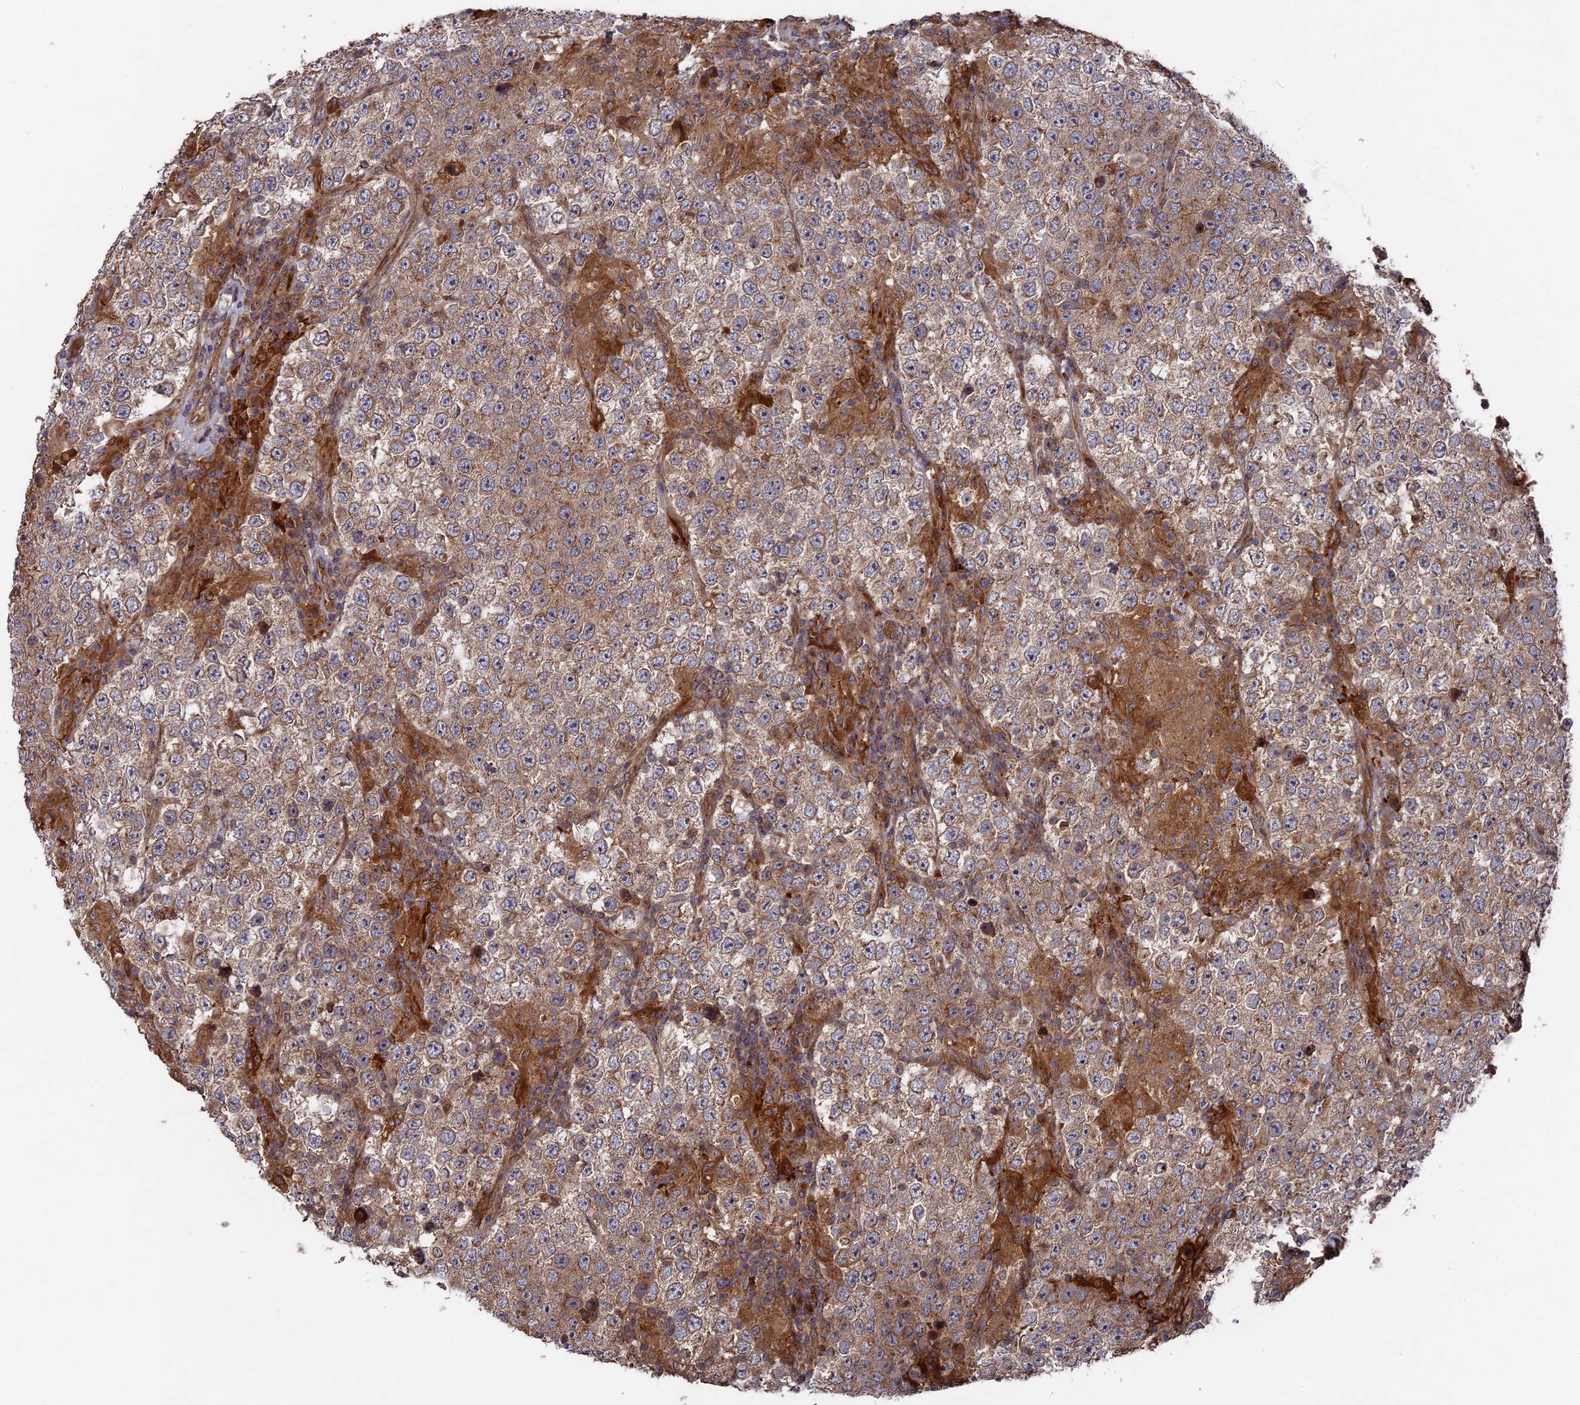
{"staining": {"intensity": "weak", "quantity": ">75%", "location": "cytoplasmic/membranous"}, "tissue": "testis cancer", "cell_type": "Tumor cells", "image_type": "cancer", "snomed": [{"axis": "morphology", "description": "Normal tissue, NOS"}, {"axis": "morphology", "description": "Urothelial carcinoma, High grade"}, {"axis": "morphology", "description": "Seminoma, NOS"}, {"axis": "morphology", "description": "Carcinoma, Embryonal, NOS"}, {"axis": "topography", "description": "Urinary bladder"}, {"axis": "topography", "description": "Testis"}], "caption": "Protein analysis of testis urothelial carcinoma (high-grade) tissue shows weak cytoplasmic/membranous staining in approximately >75% of tumor cells.", "gene": "DEF8", "patient": {"sex": "male", "age": 41}}